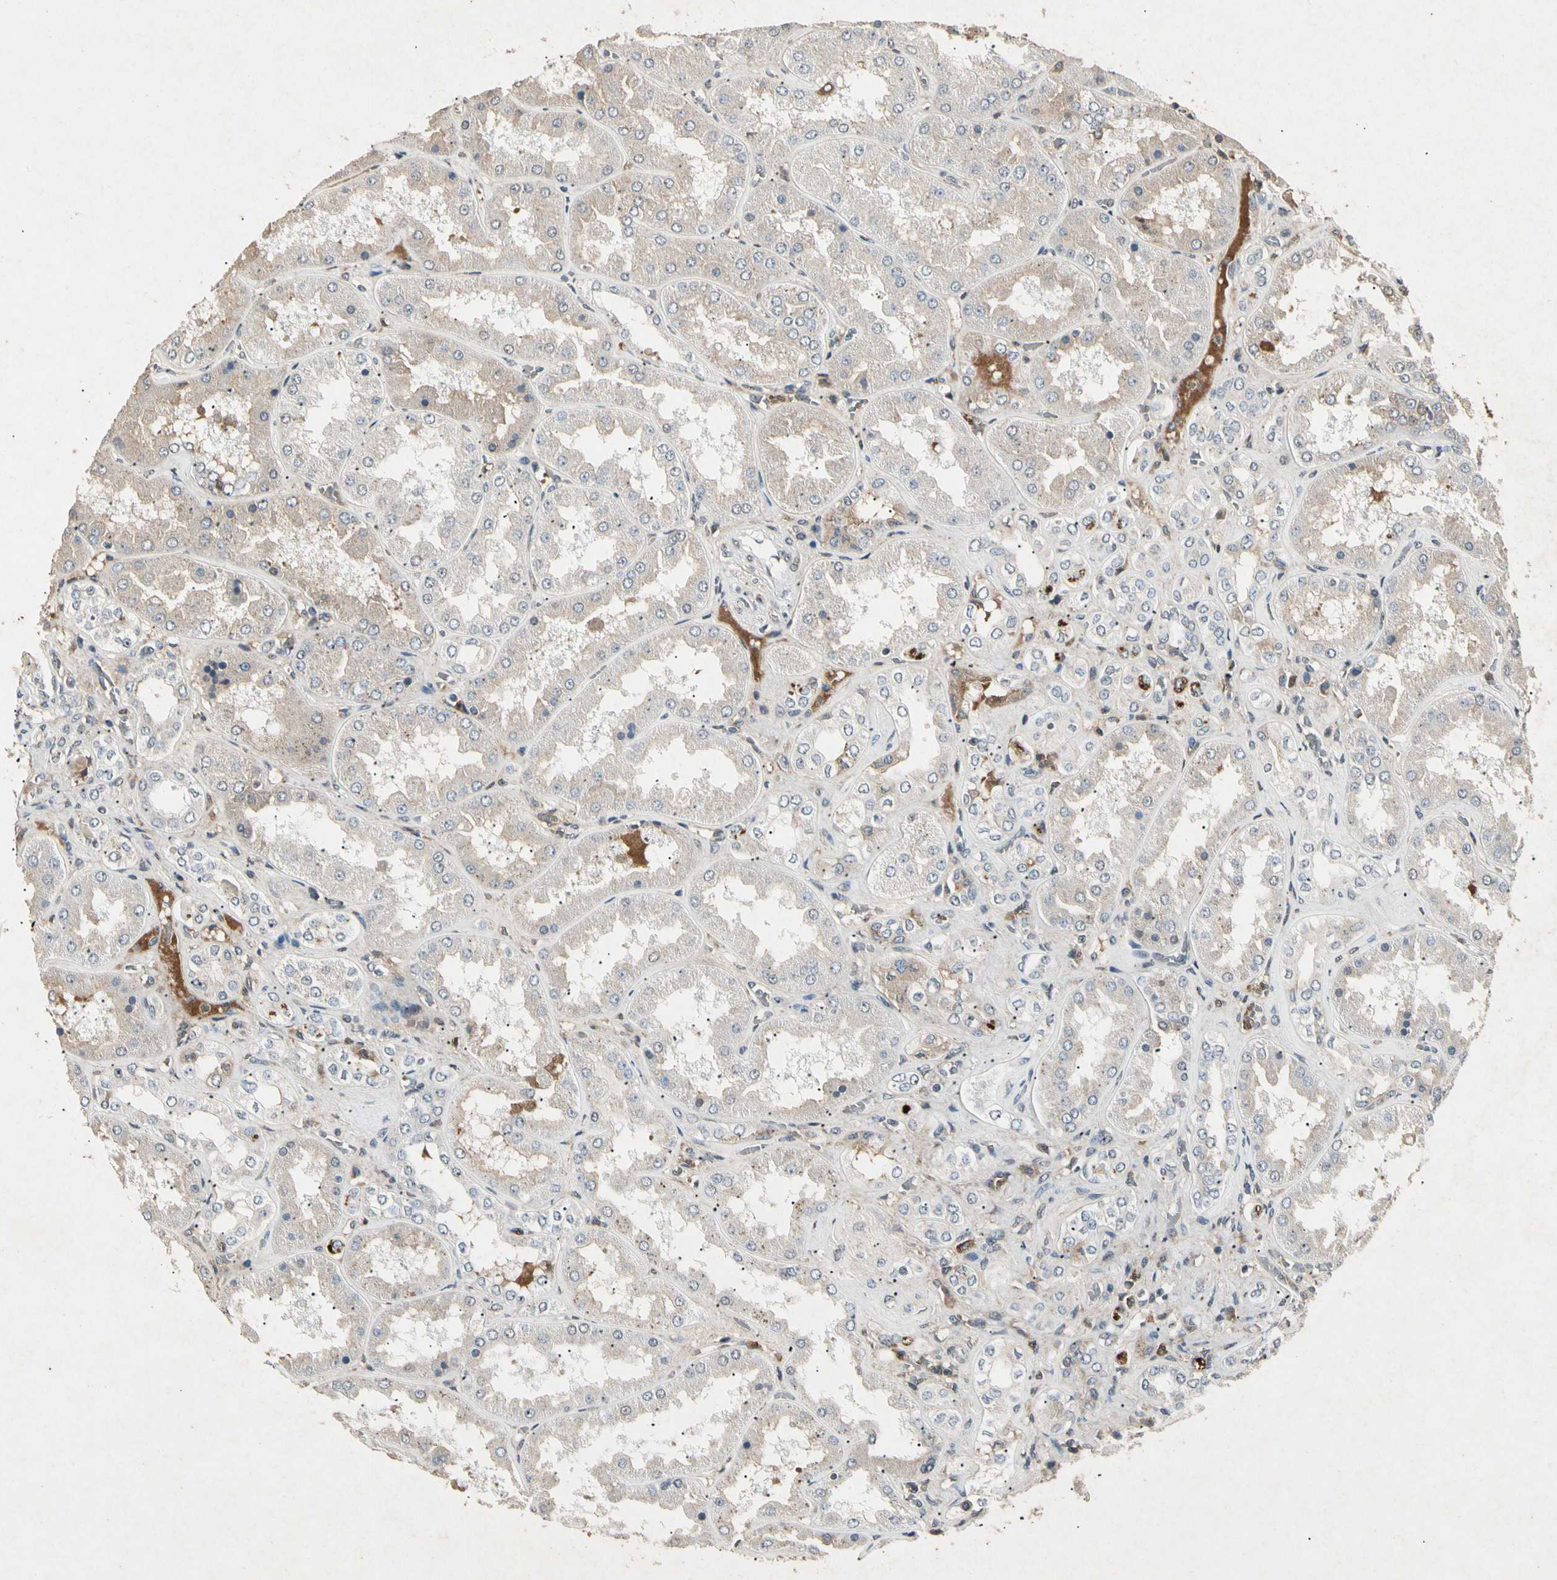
{"staining": {"intensity": "negative", "quantity": "none", "location": "none"}, "tissue": "kidney", "cell_type": "Cells in glomeruli", "image_type": "normal", "snomed": [{"axis": "morphology", "description": "Normal tissue, NOS"}, {"axis": "topography", "description": "Kidney"}], "caption": "An IHC micrograph of normal kidney is shown. There is no staining in cells in glomeruli of kidney.", "gene": "CP", "patient": {"sex": "female", "age": 56}}